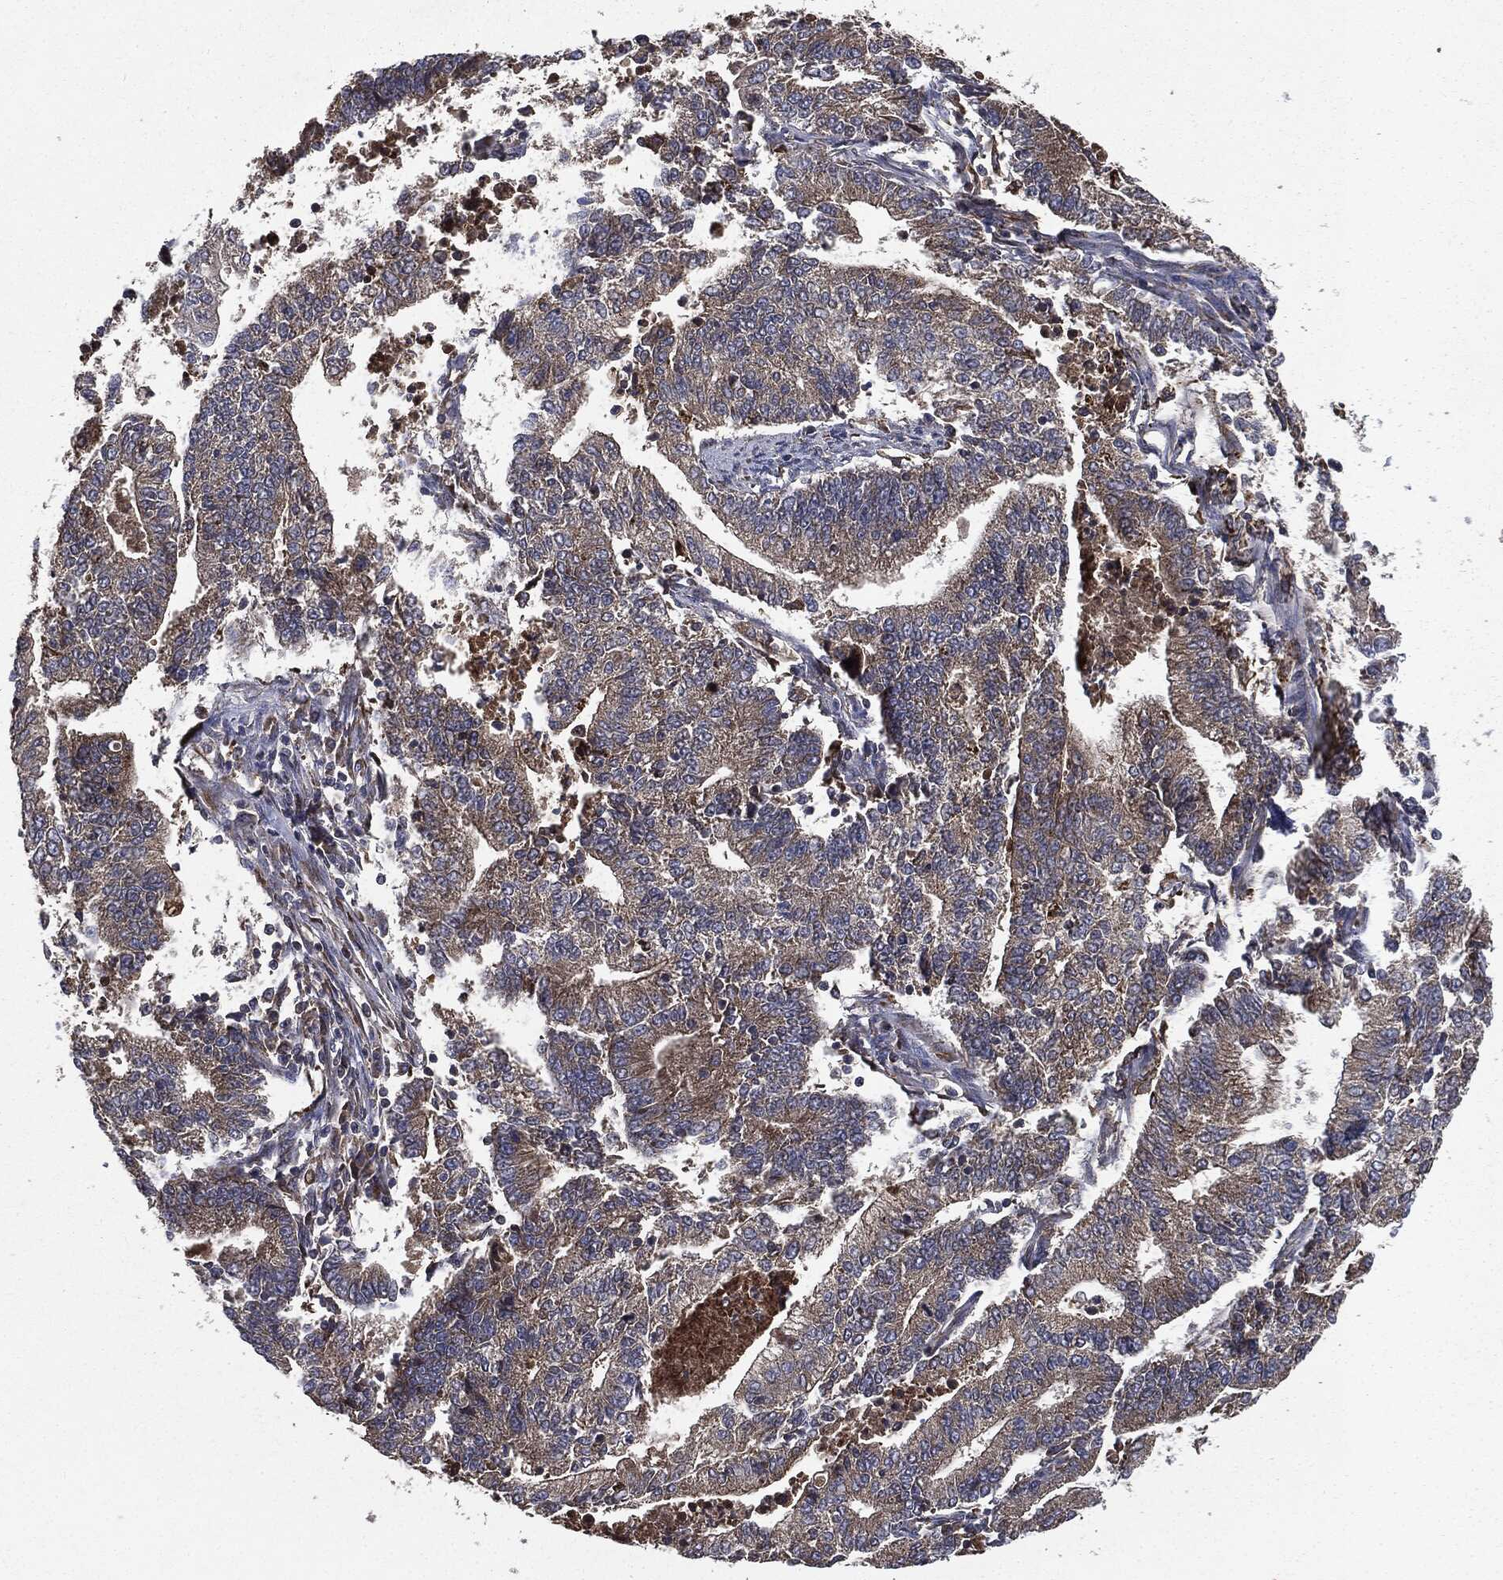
{"staining": {"intensity": "moderate", "quantity": "25%-75%", "location": "cytoplasmic/membranous"}, "tissue": "endometrial cancer", "cell_type": "Tumor cells", "image_type": "cancer", "snomed": [{"axis": "morphology", "description": "Adenocarcinoma, NOS"}, {"axis": "topography", "description": "Uterus"}, {"axis": "topography", "description": "Endometrium"}], "caption": "High-power microscopy captured an immunohistochemistry (IHC) micrograph of adenocarcinoma (endometrial), revealing moderate cytoplasmic/membranous expression in about 25%-75% of tumor cells.", "gene": "PLOD3", "patient": {"sex": "female", "age": 54}}